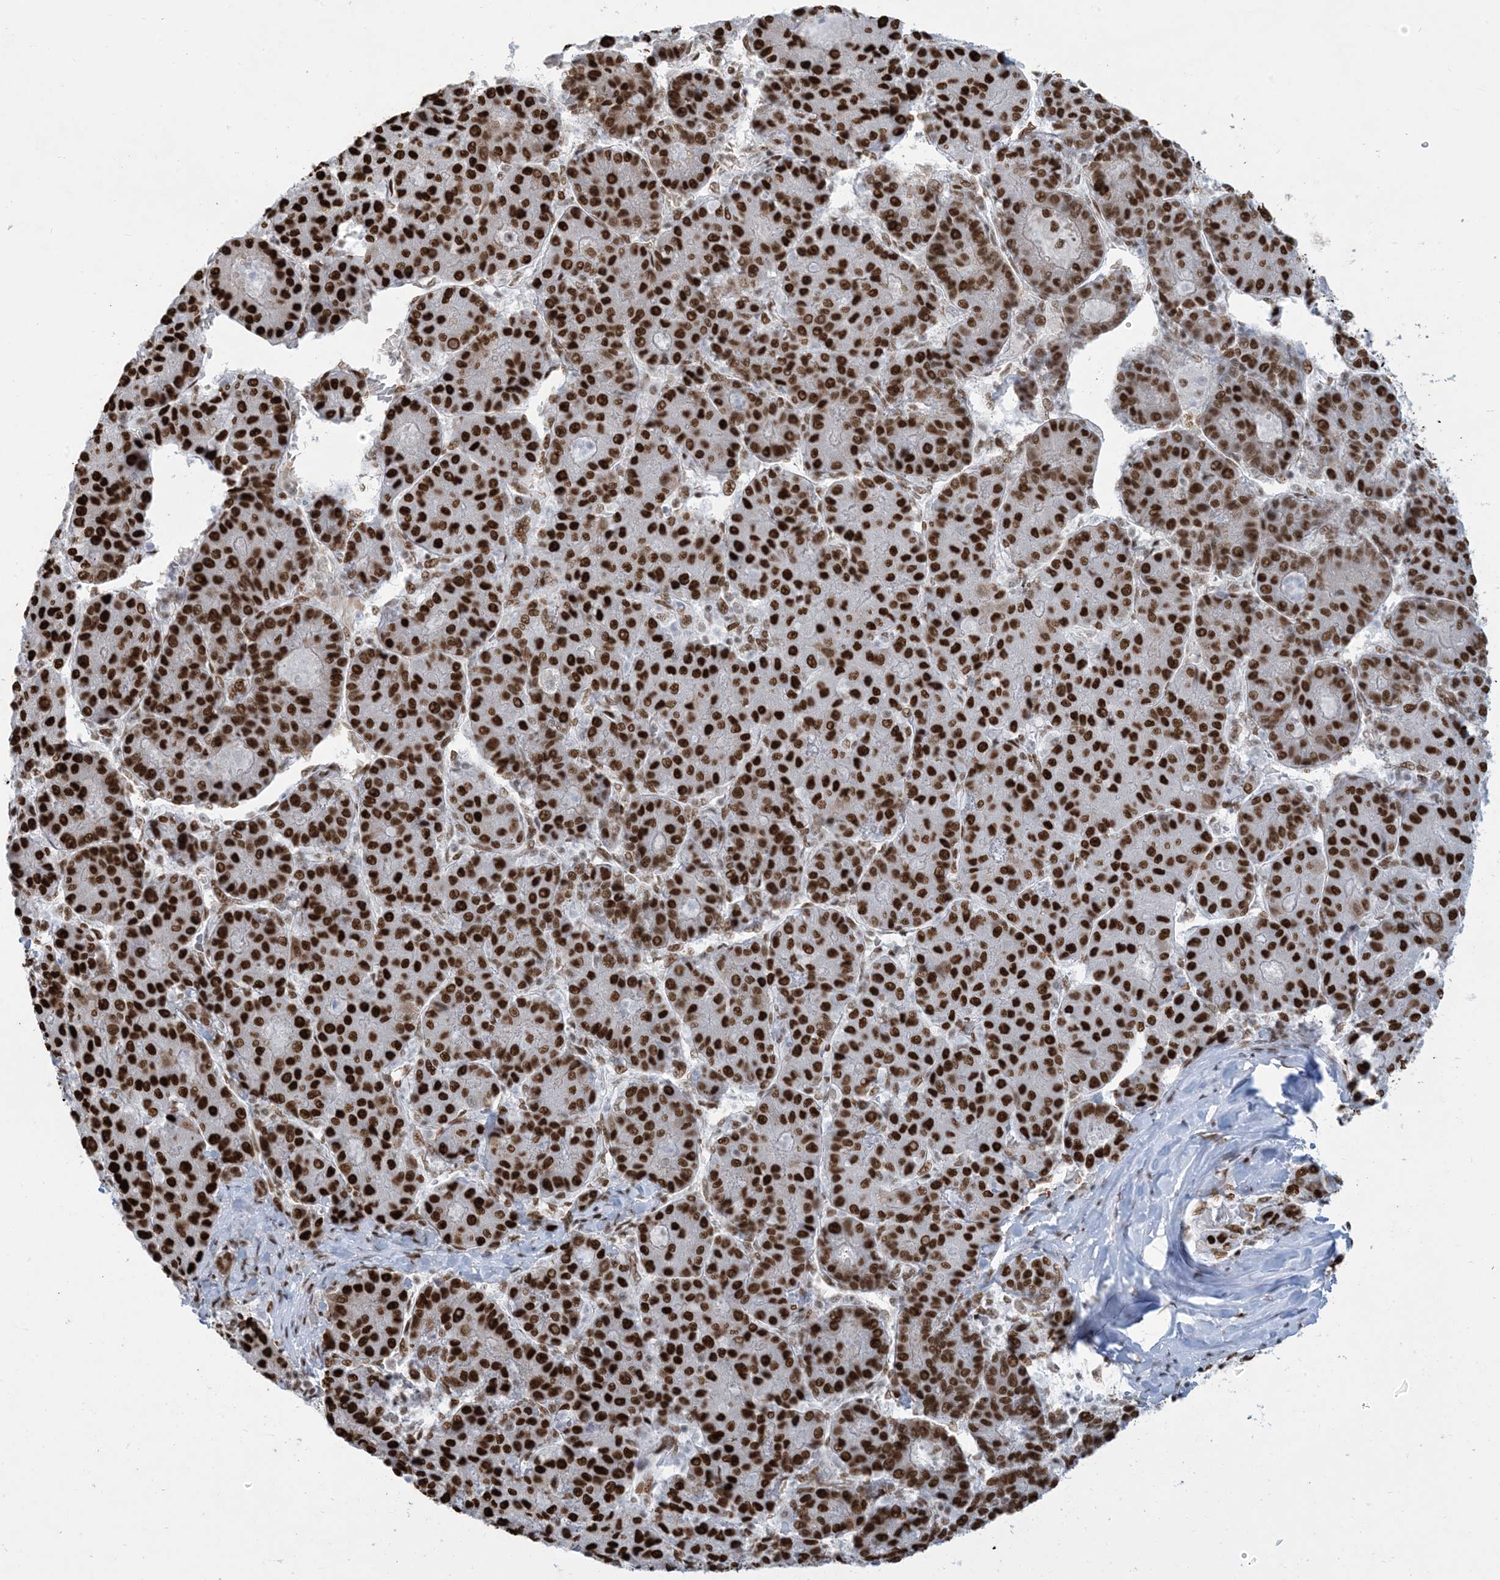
{"staining": {"intensity": "strong", "quantity": ">75%", "location": "nuclear"}, "tissue": "liver cancer", "cell_type": "Tumor cells", "image_type": "cancer", "snomed": [{"axis": "morphology", "description": "Carcinoma, Hepatocellular, NOS"}, {"axis": "topography", "description": "Liver"}], "caption": "IHC of liver cancer (hepatocellular carcinoma) shows high levels of strong nuclear expression in approximately >75% of tumor cells. The protein is shown in brown color, while the nuclei are stained blue.", "gene": "STAG1", "patient": {"sex": "male", "age": 65}}